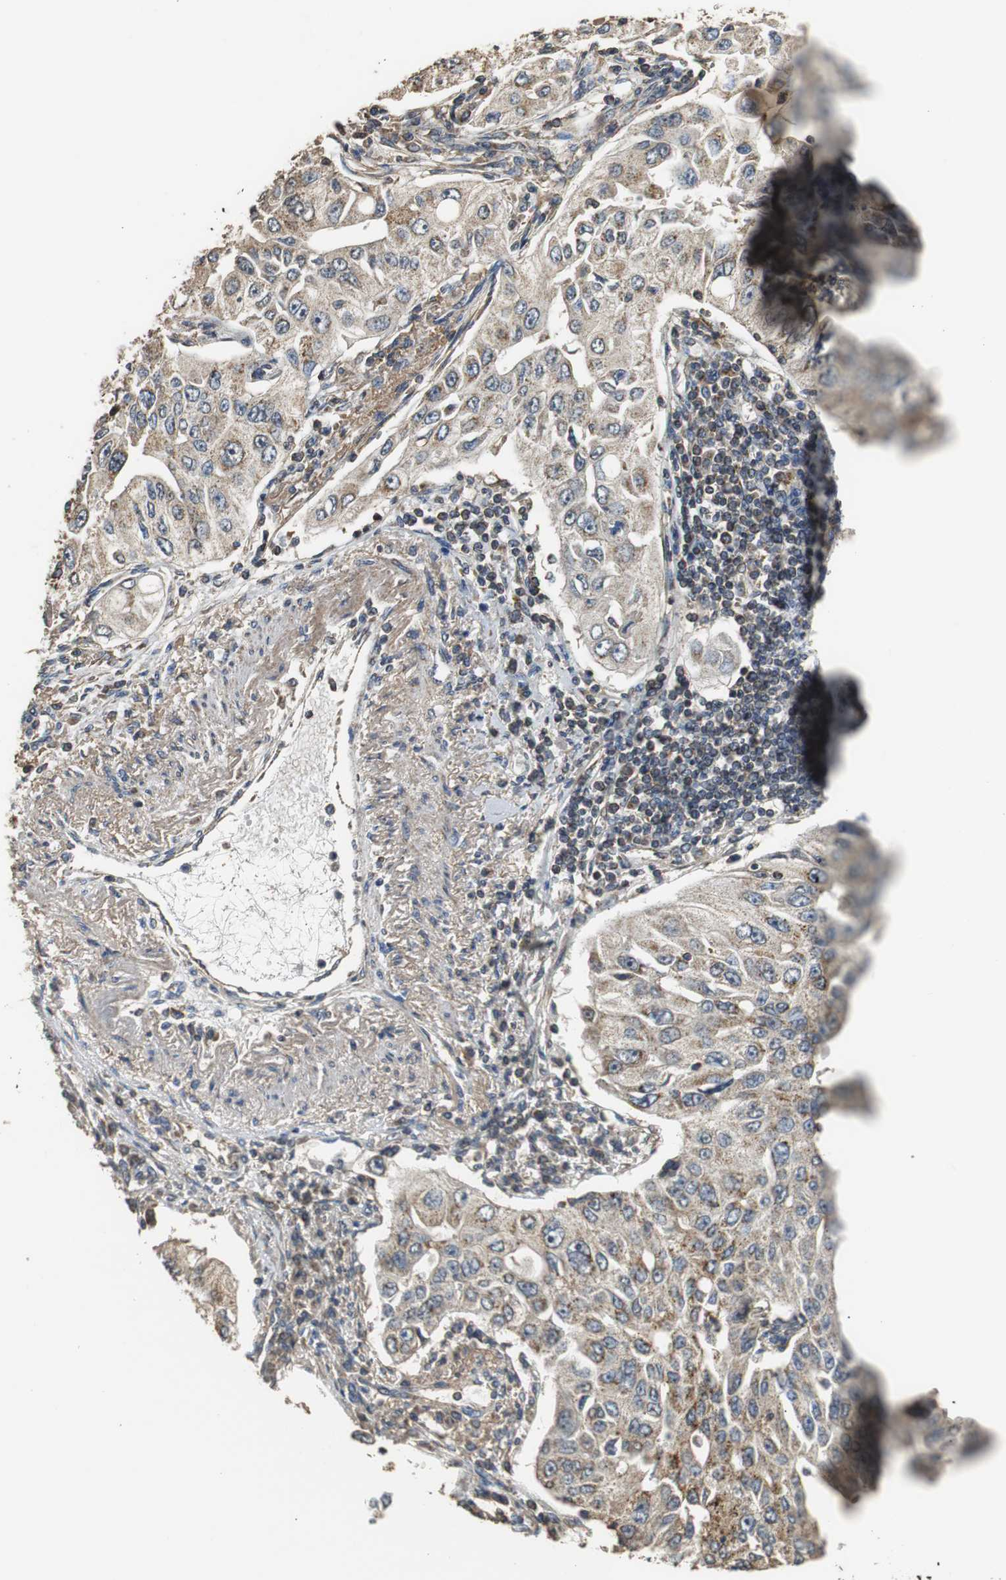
{"staining": {"intensity": "weak", "quantity": "25%-75%", "location": "cytoplasmic/membranous"}, "tissue": "lung cancer", "cell_type": "Tumor cells", "image_type": "cancer", "snomed": [{"axis": "morphology", "description": "Adenocarcinoma, NOS"}, {"axis": "topography", "description": "Lung"}], "caption": "Protein staining of lung cancer tissue reveals weak cytoplasmic/membranous staining in about 25%-75% of tumor cells.", "gene": "NNT", "patient": {"sex": "male", "age": 84}}